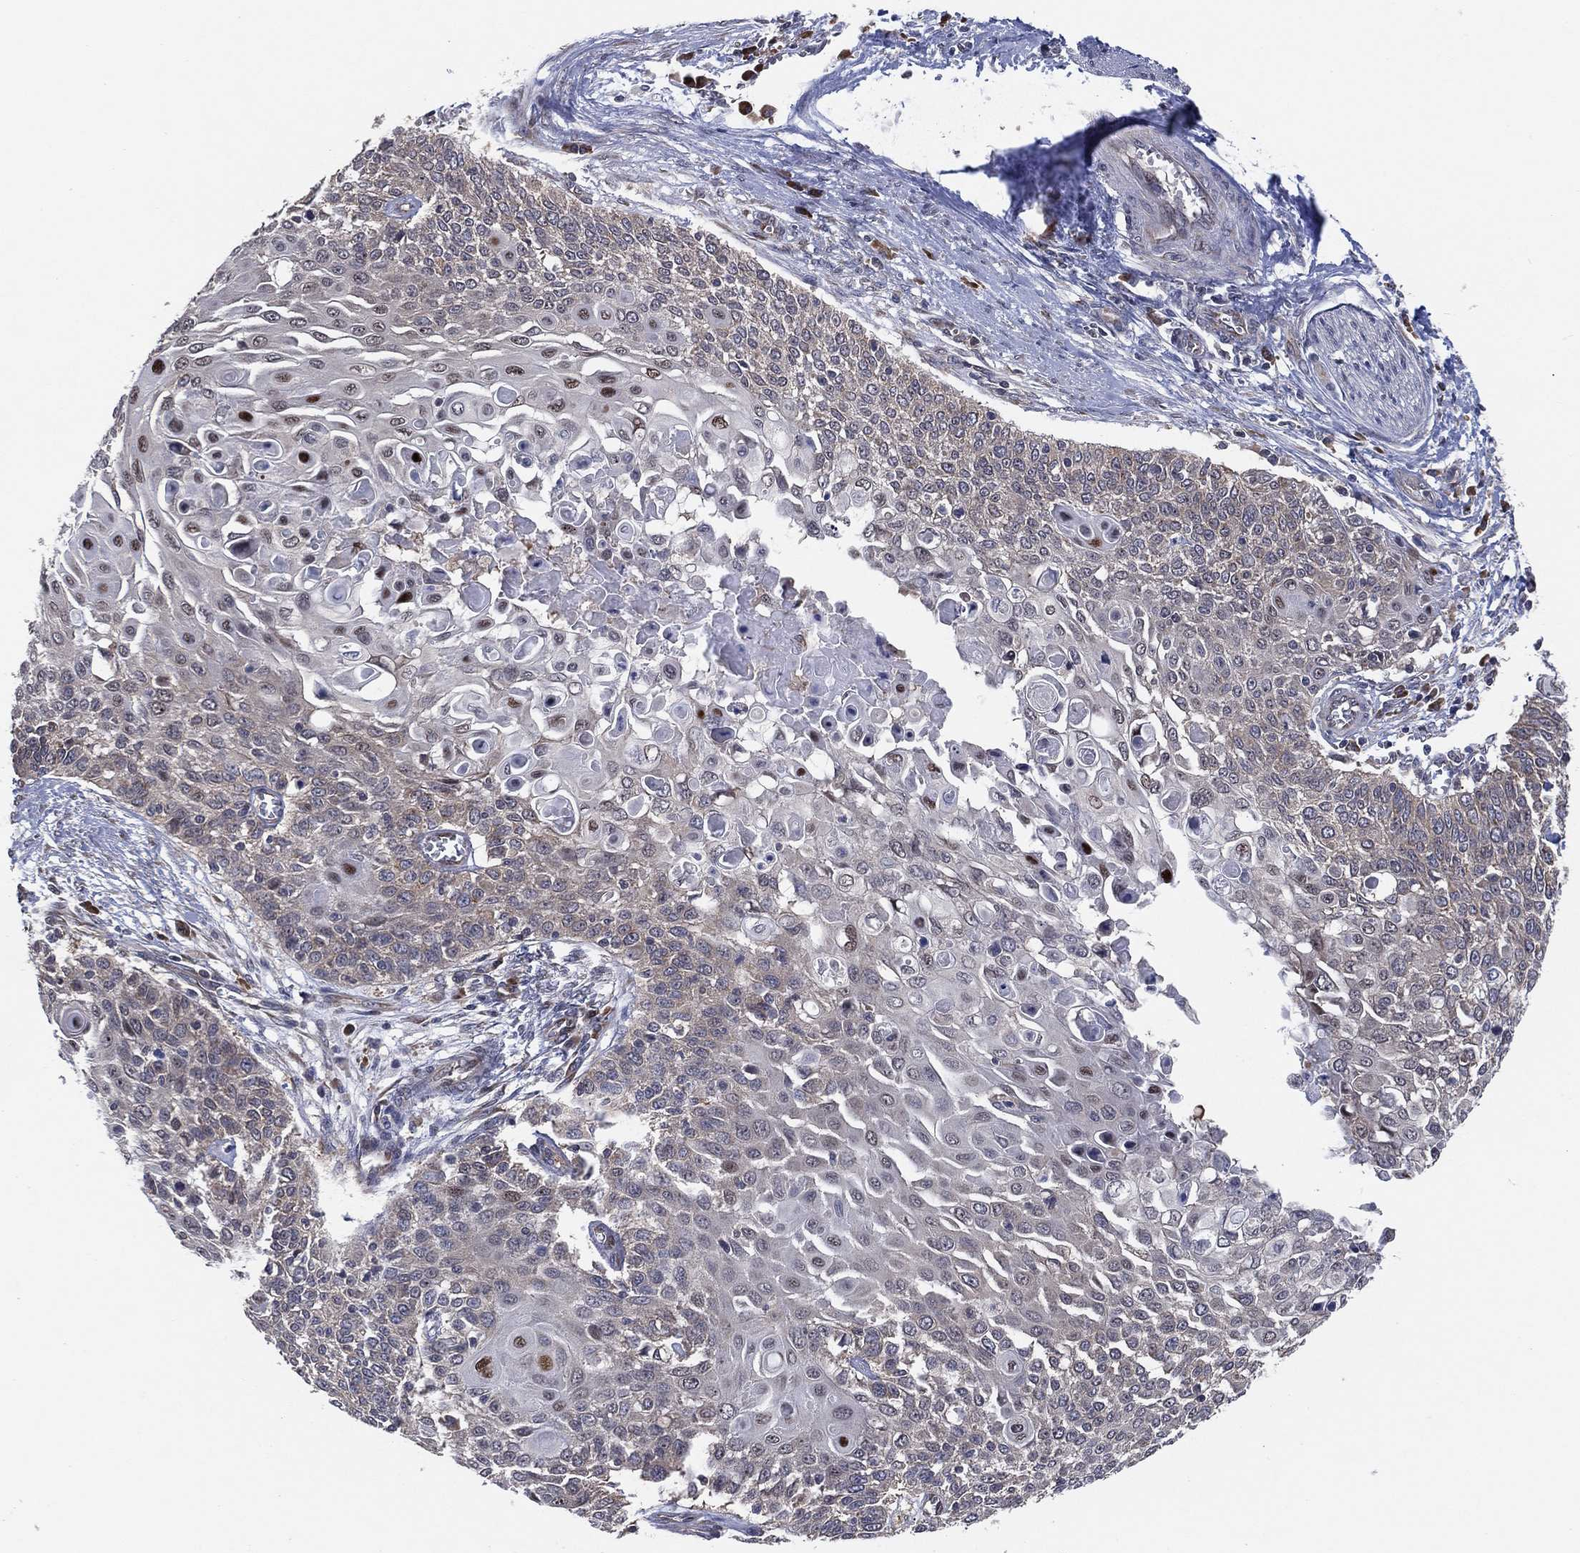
{"staining": {"intensity": "negative", "quantity": "none", "location": "none"}, "tissue": "cervical cancer", "cell_type": "Tumor cells", "image_type": "cancer", "snomed": [{"axis": "morphology", "description": "Squamous cell carcinoma, NOS"}, {"axis": "topography", "description": "Cervix"}], "caption": "Cervical cancer was stained to show a protein in brown. There is no significant staining in tumor cells.", "gene": "FAM104A", "patient": {"sex": "female", "age": 39}}